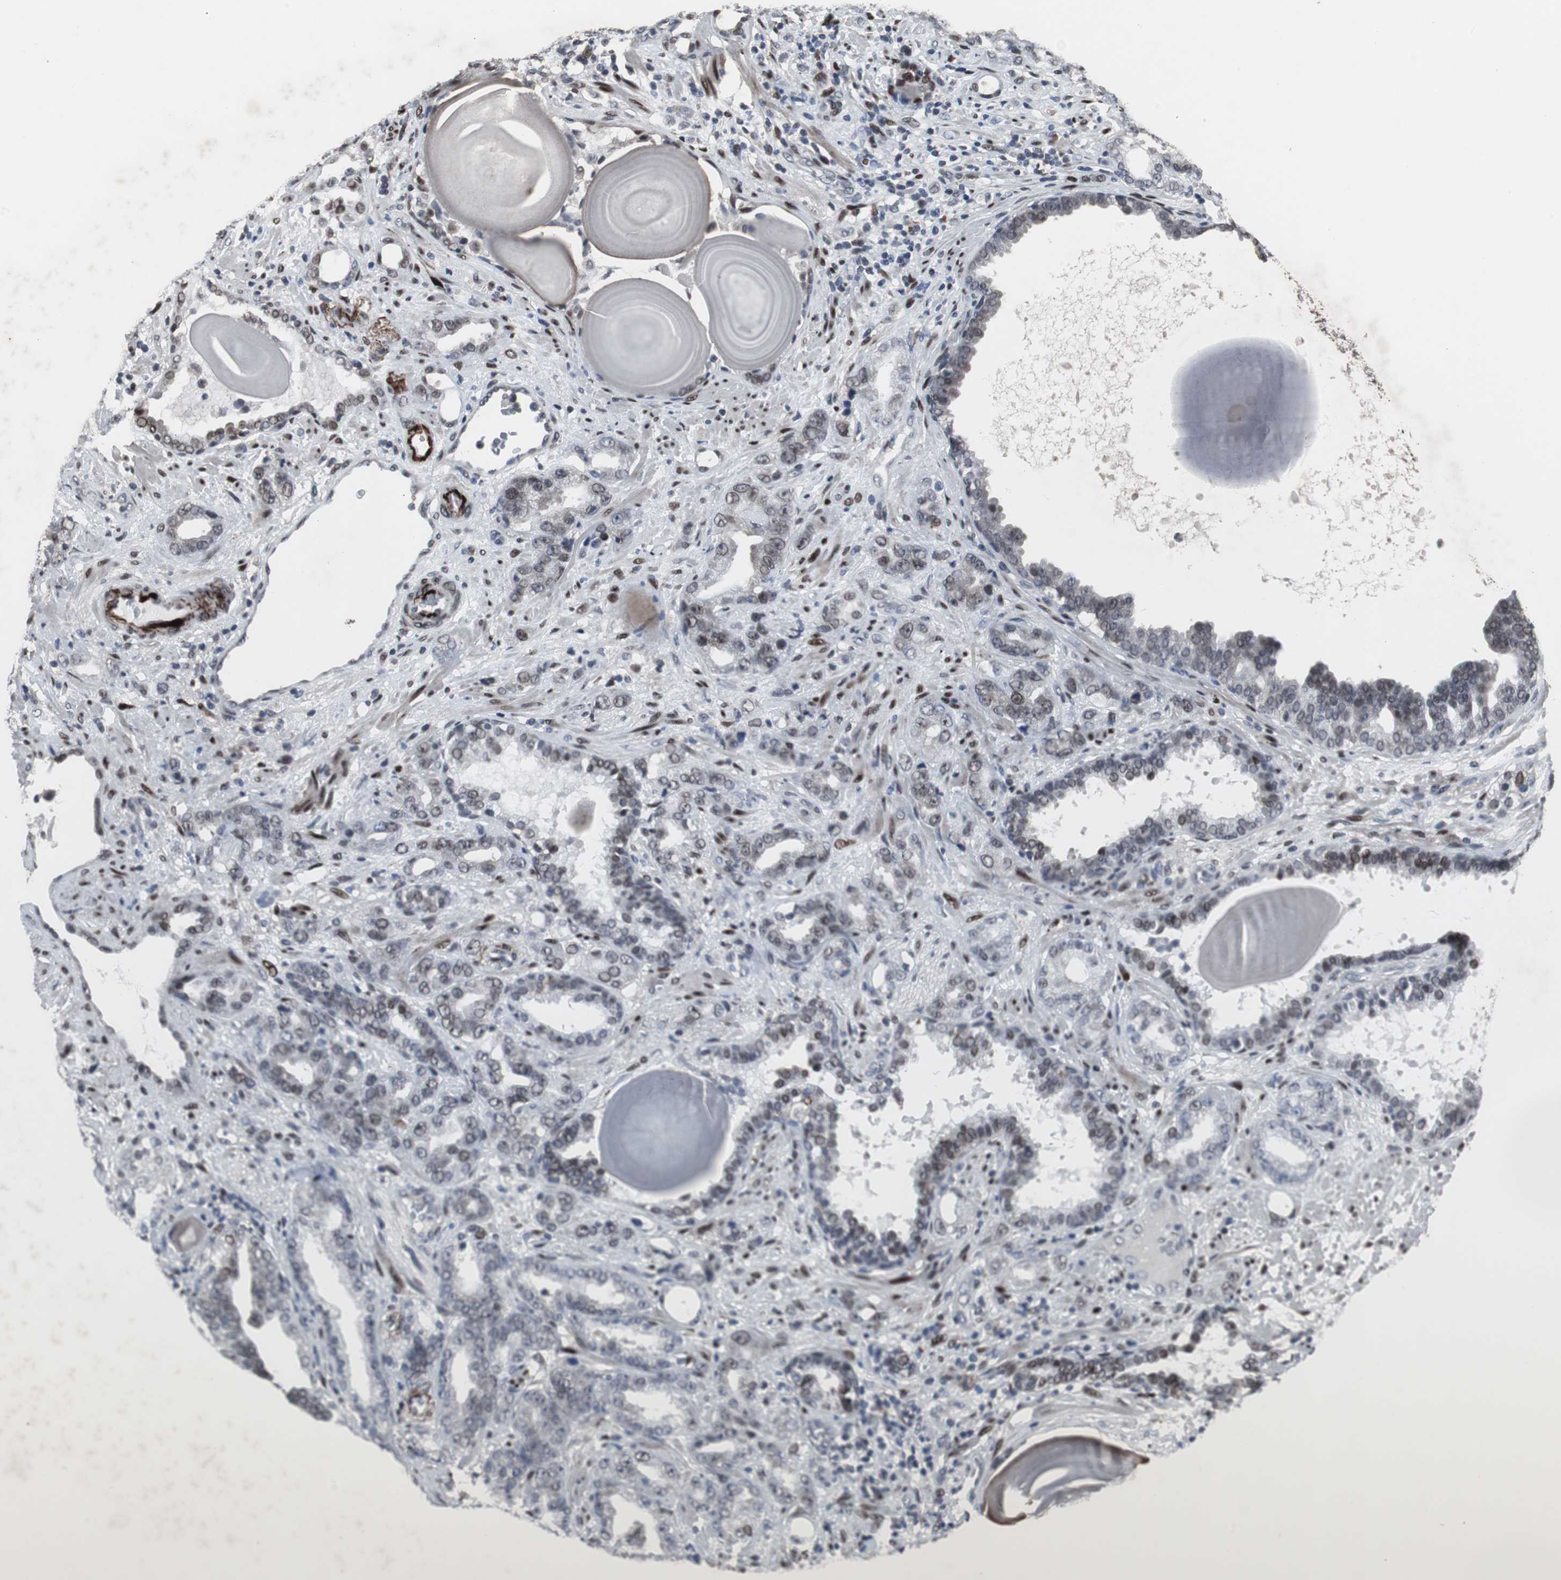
{"staining": {"intensity": "moderate", "quantity": ">75%", "location": "nuclear"}, "tissue": "prostate cancer", "cell_type": "Tumor cells", "image_type": "cancer", "snomed": [{"axis": "morphology", "description": "Adenocarcinoma, Low grade"}, {"axis": "topography", "description": "Prostate"}], "caption": "The immunohistochemical stain labels moderate nuclear staining in tumor cells of adenocarcinoma (low-grade) (prostate) tissue. The protein is stained brown, and the nuclei are stained in blue (DAB (3,3'-diaminobenzidine) IHC with brightfield microscopy, high magnification).", "gene": "FOXP4", "patient": {"sex": "male", "age": 63}}